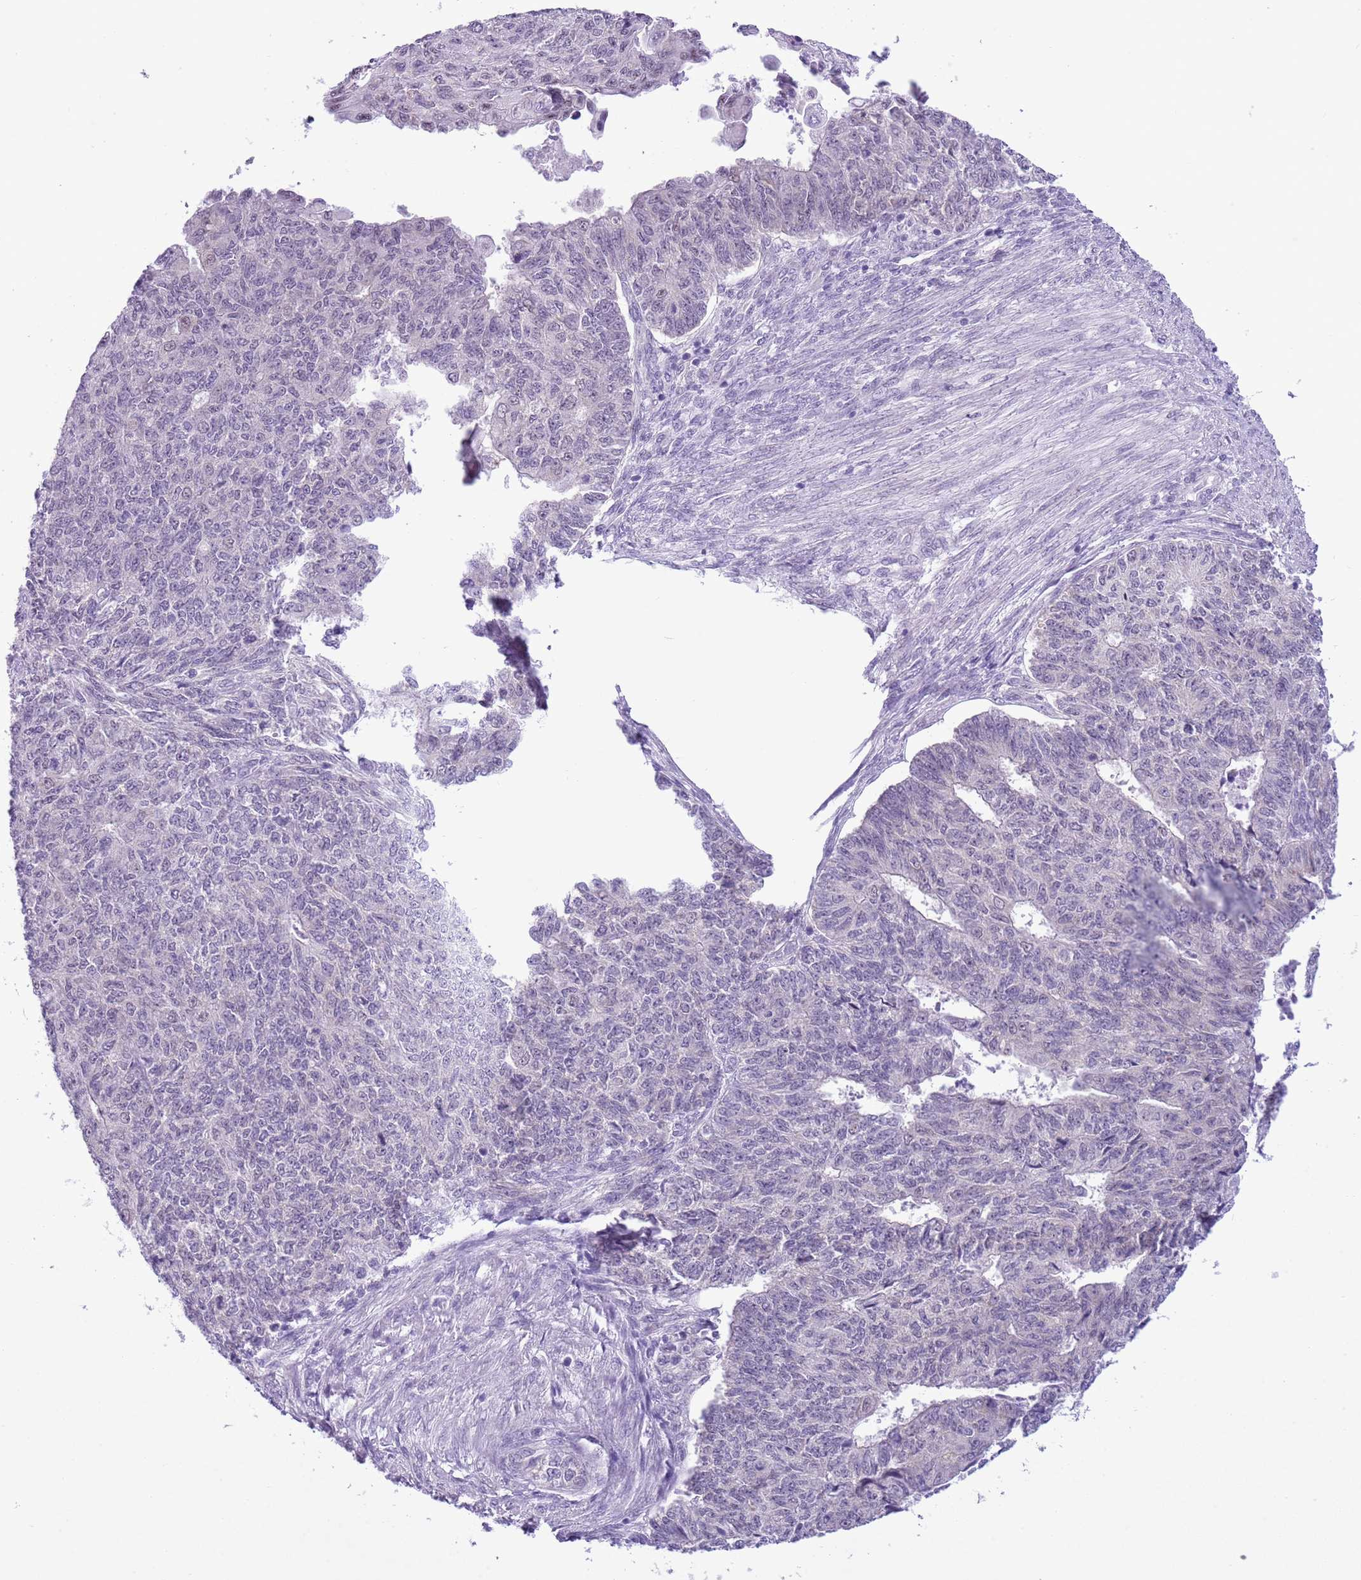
{"staining": {"intensity": "negative", "quantity": "none", "location": "none"}, "tissue": "endometrial cancer", "cell_type": "Tumor cells", "image_type": "cancer", "snomed": [{"axis": "morphology", "description": "Adenocarcinoma, NOS"}, {"axis": "topography", "description": "Endometrium"}], "caption": "DAB immunohistochemical staining of endometrial adenocarcinoma demonstrates no significant staining in tumor cells.", "gene": "FAM120C", "patient": {"sex": "female", "age": 32}}